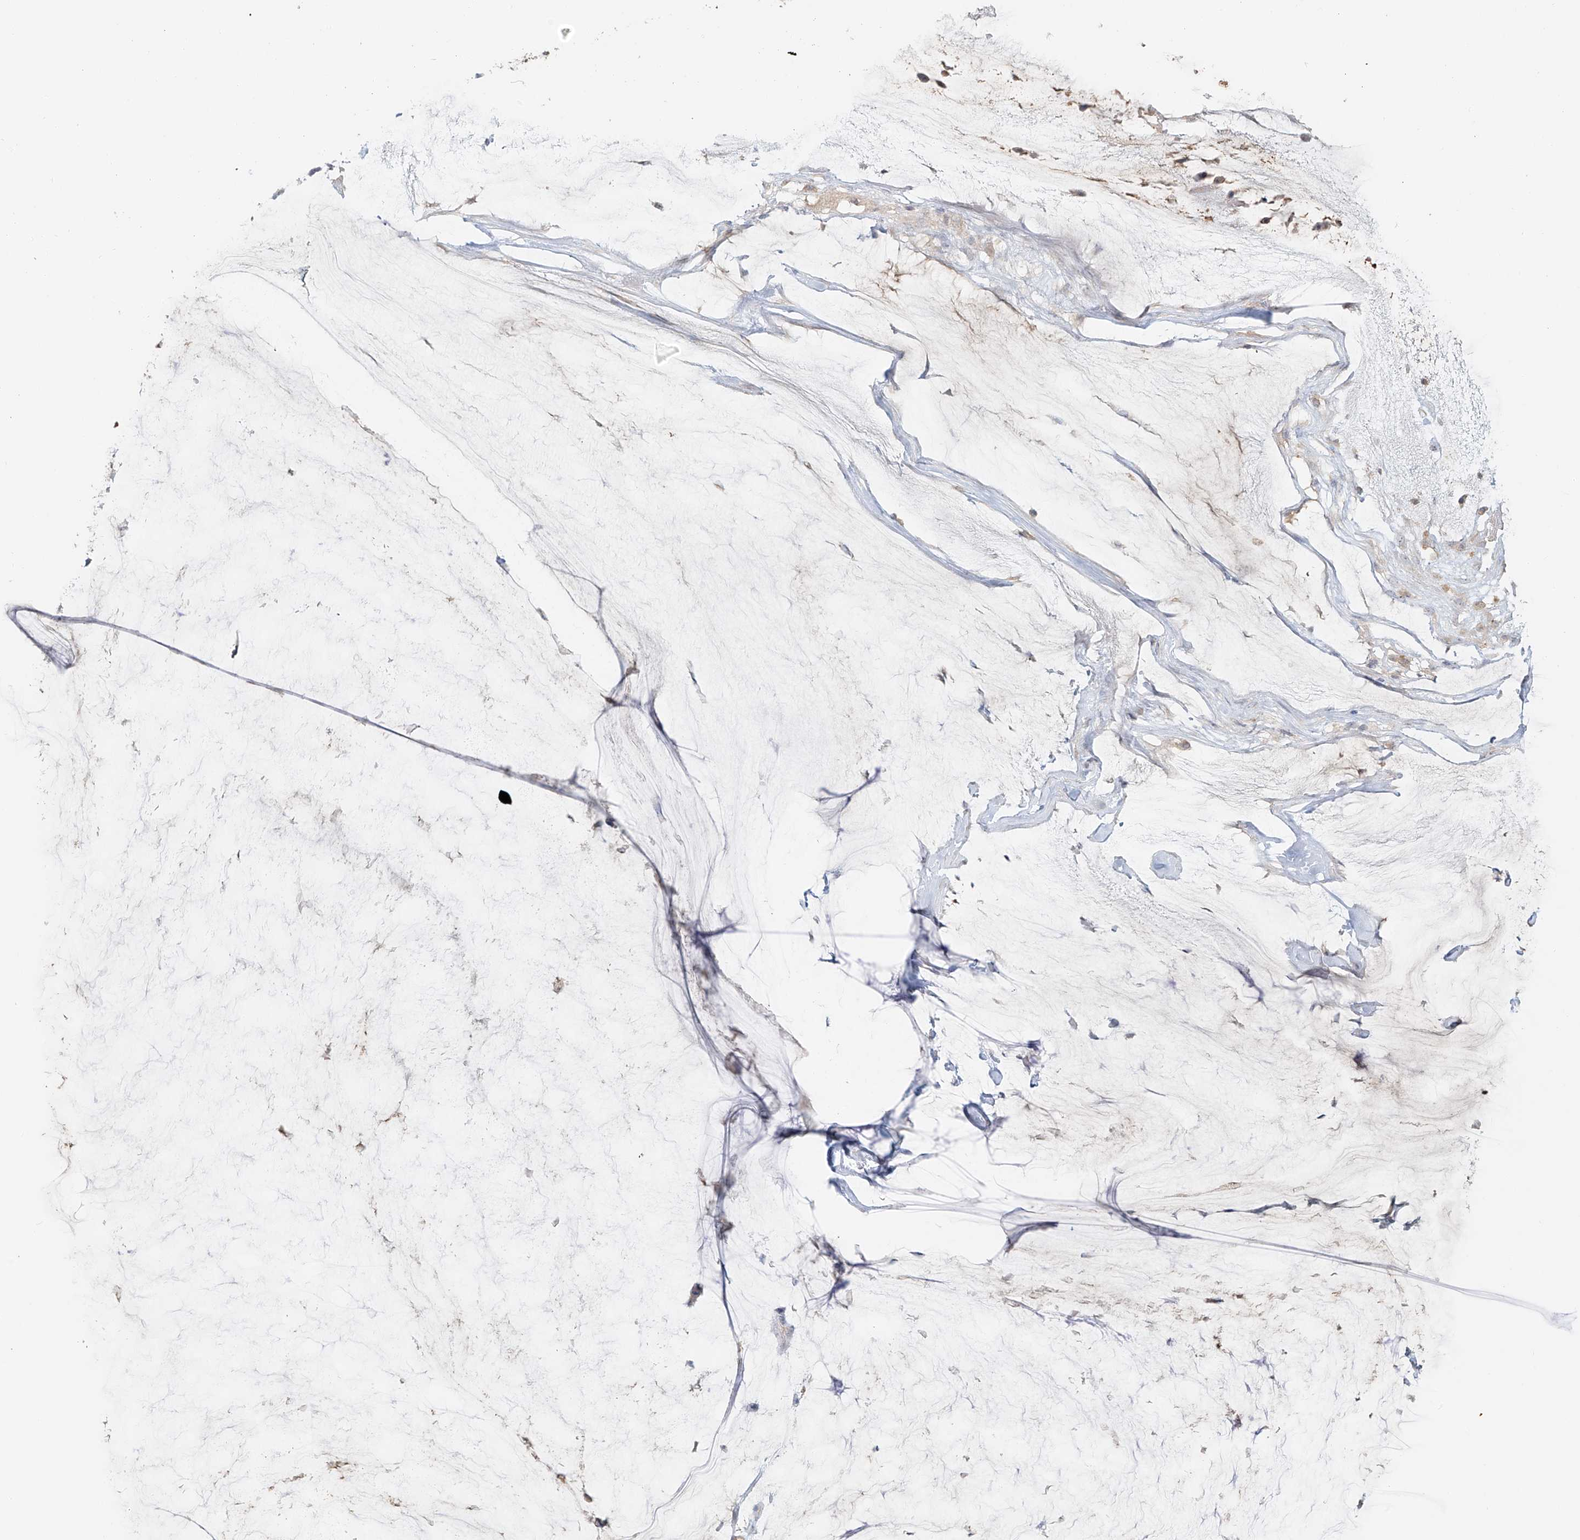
{"staining": {"intensity": "negative", "quantity": "none", "location": "none"}, "tissue": "ovarian cancer", "cell_type": "Tumor cells", "image_type": "cancer", "snomed": [{"axis": "morphology", "description": "Cystadenocarcinoma, mucinous, NOS"}, {"axis": "topography", "description": "Ovary"}], "caption": "DAB (3,3'-diaminobenzidine) immunohistochemical staining of human ovarian cancer (mucinous cystadenocarcinoma) displays no significant positivity in tumor cells. (Brightfield microscopy of DAB (3,3'-diaminobenzidine) IHC at high magnification).", "gene": "NPHS1", "patient": {"sex": "female", "age": 39}}